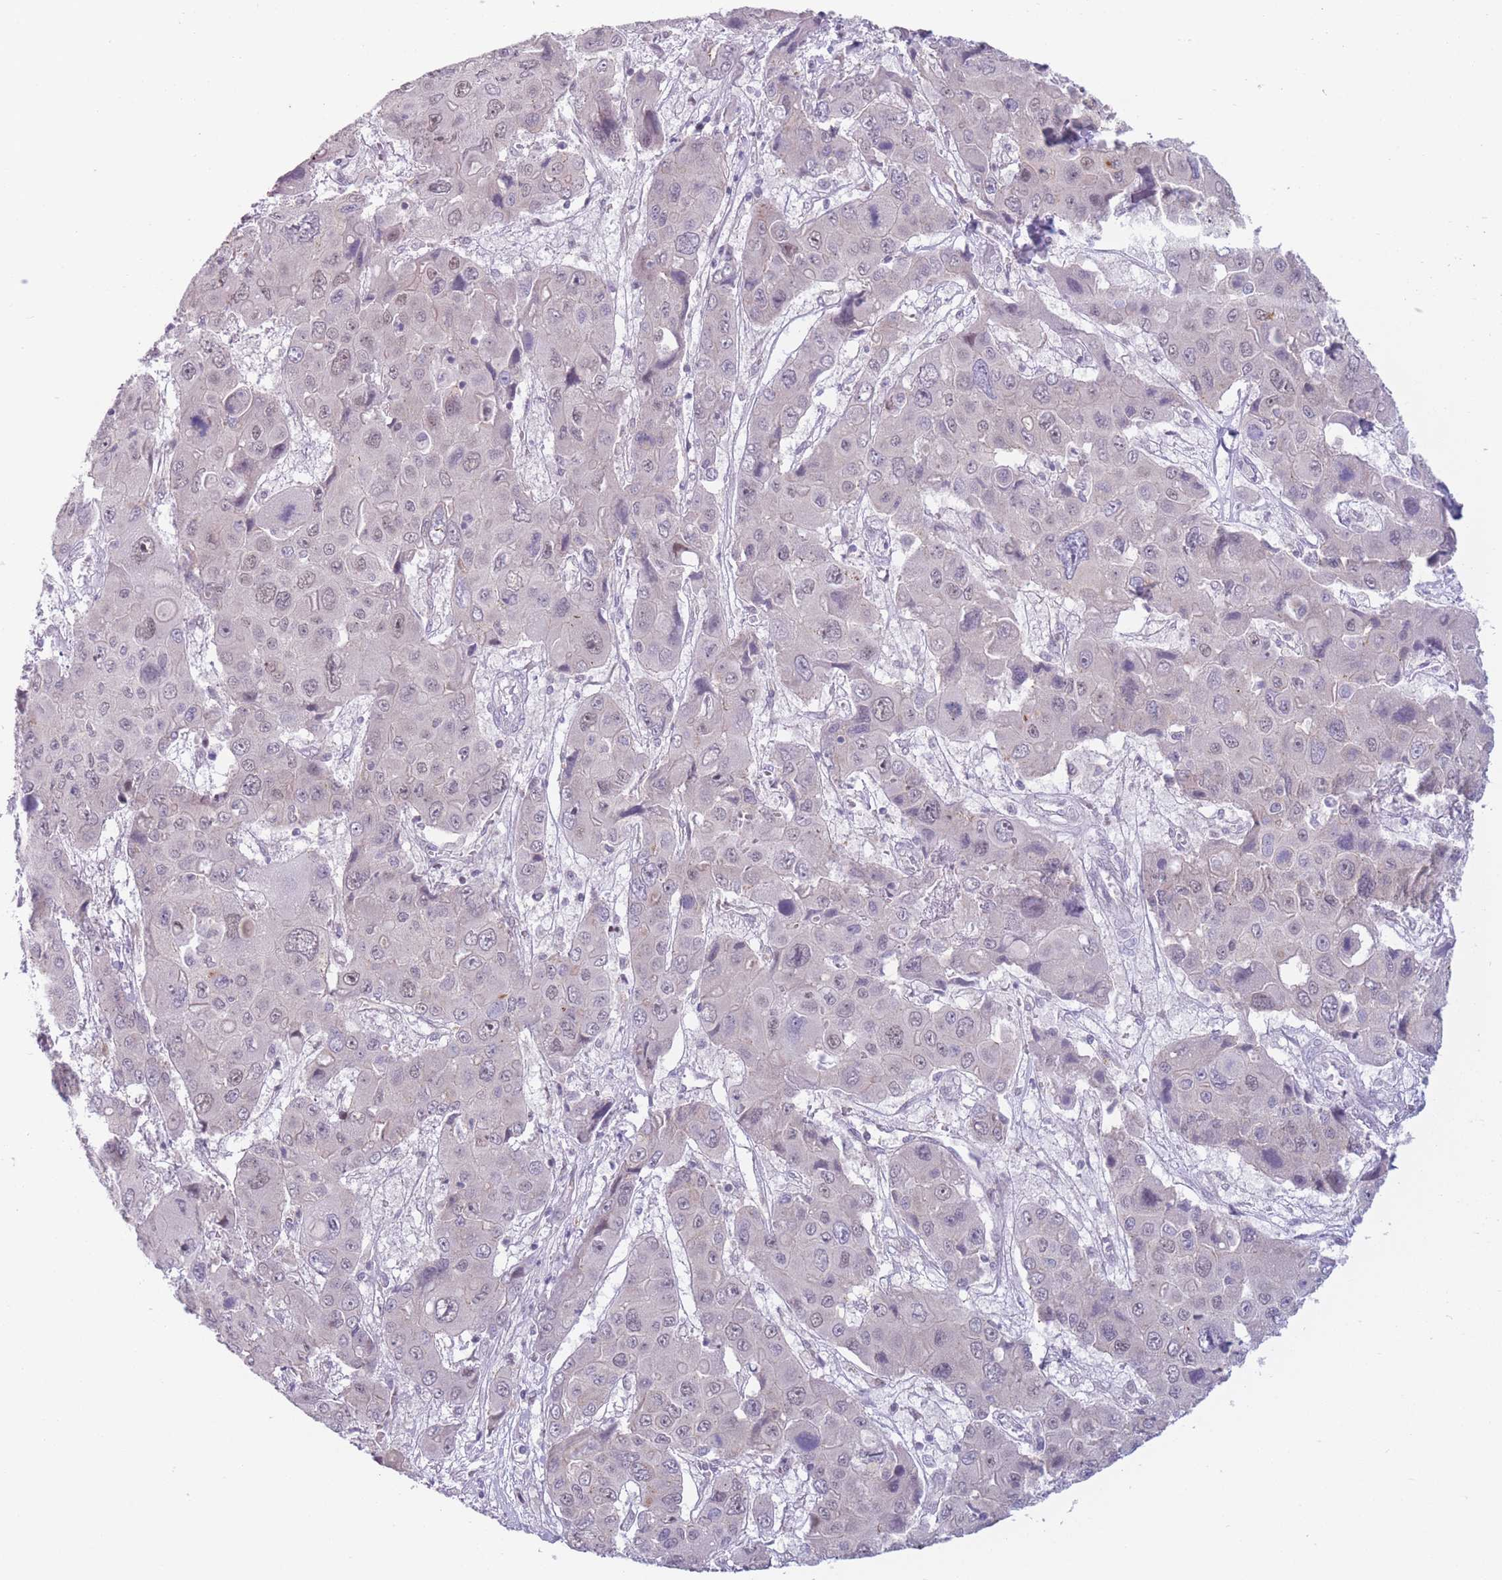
{"staining": {"intensity": "weak", "quantity": "<25%", "location": "nuclear"}, "tissue": "liver cancer", "cell_type": "Tumor cells", "image_type": "cancer", "snomed": [{"axis": "morphology", "description": "Cholangiocarcinoma"}, {"axis": "topography", "description": "Liver"}], "caption": "A histopathology image of liver cancer stained for a protein reveals no brown staining in tumor cells.", "gene": "ZNF439", "patient": {"sex": "male", "age": 67}}